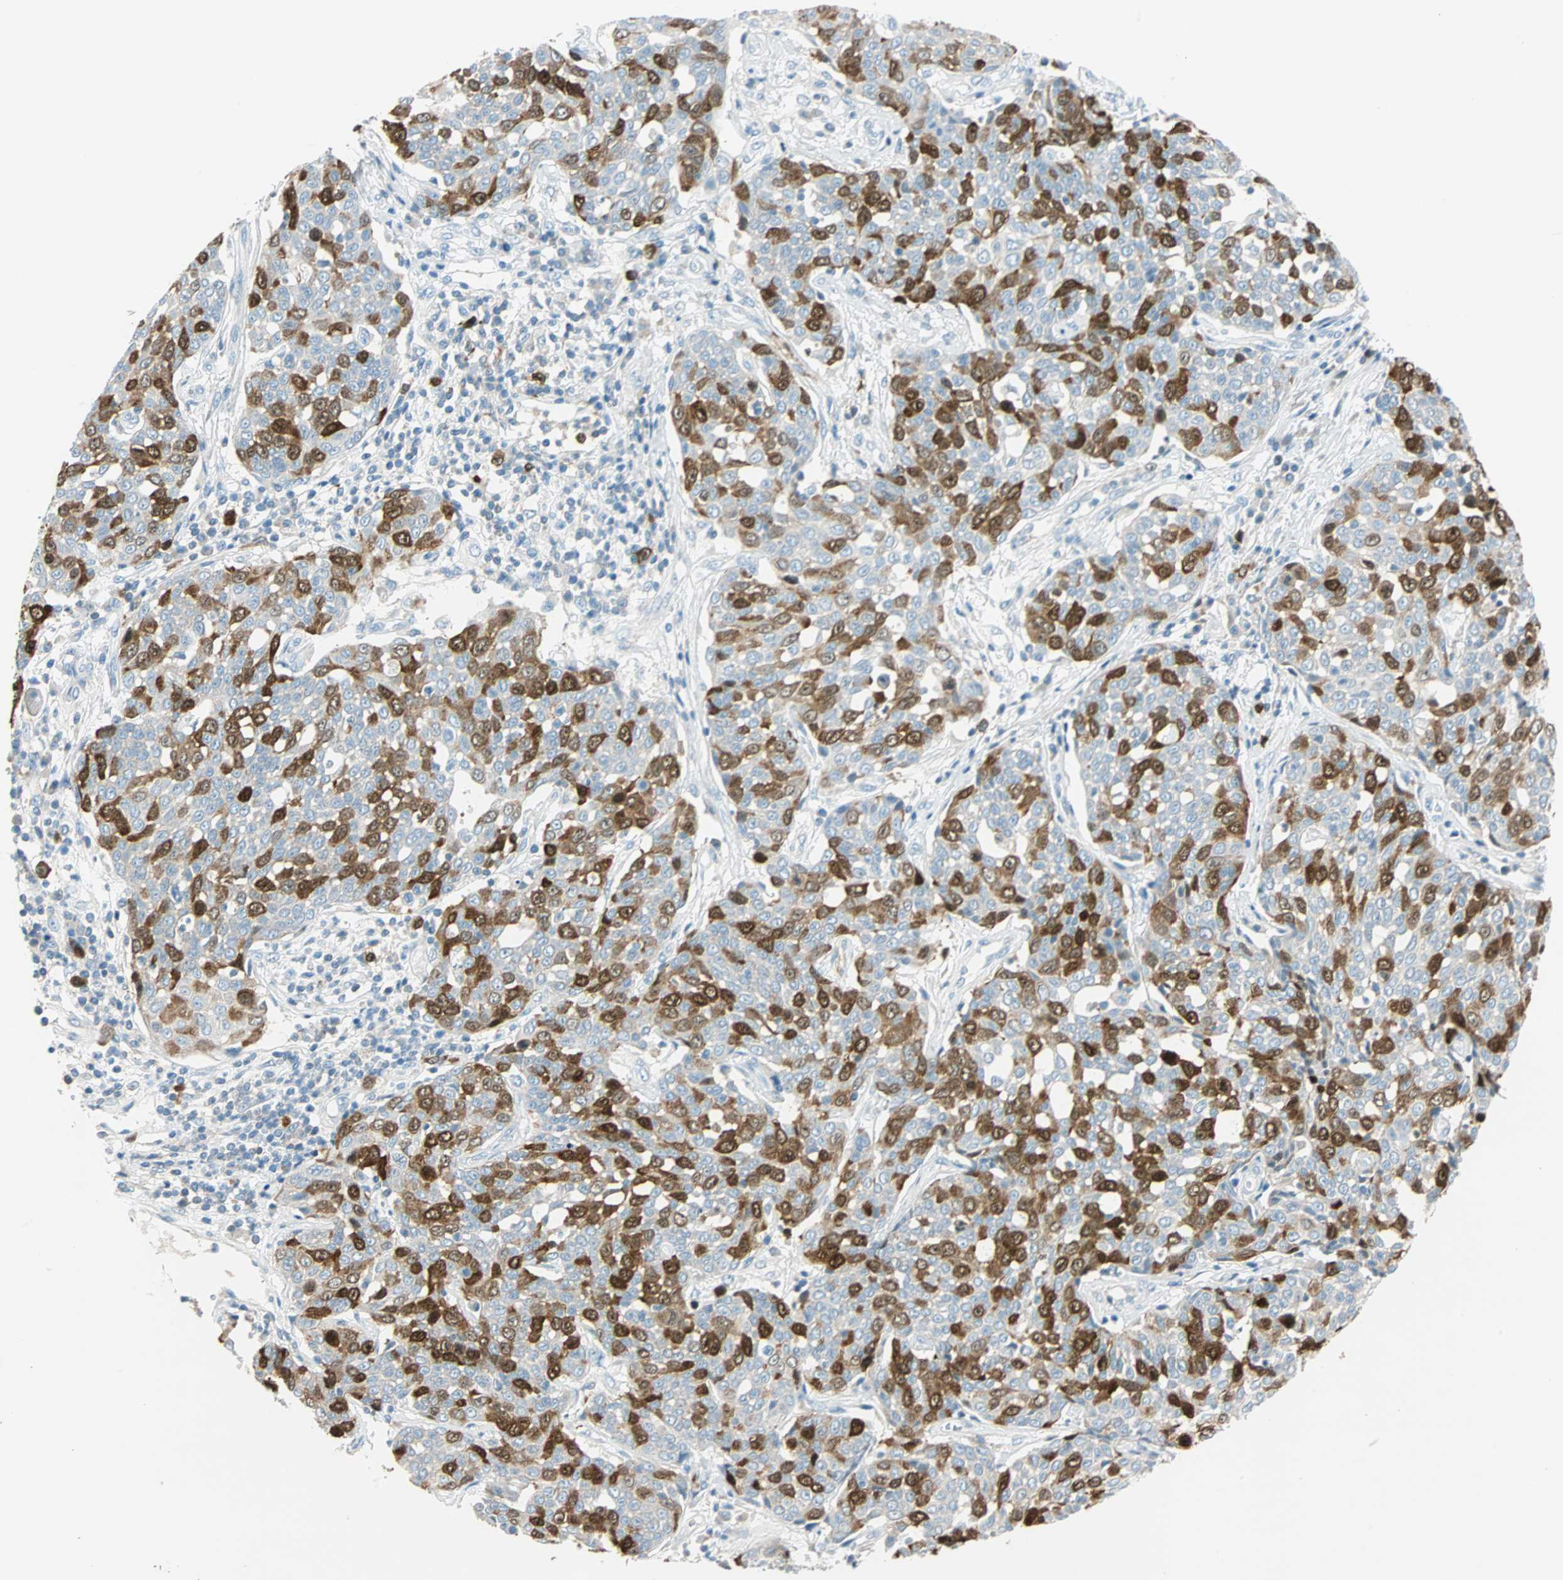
{"staining": {"intensity": "strong", "quantity": "25%-75%", "location": "cytoplasmic/membranous,nuclear"}, "tissue": "cervical cancer", "cell_type": "Tumor cells", "image_type": "cancer", "snomed": [{"axis": "morphology", "description": "Squamous cell carcinoma, NOS"}, {"axis": "topography", "description": "Cervix"}], "caption": "IHC photomicrograph of cervical cancer stained for a protein (brown), which demonstrates high levels of strong cytoplasmic/membranous and nuclear staining in about 25%-75% of tumor cells.", "gene": "PTTG1", "patient": {"sex": "female", "age": 34}}